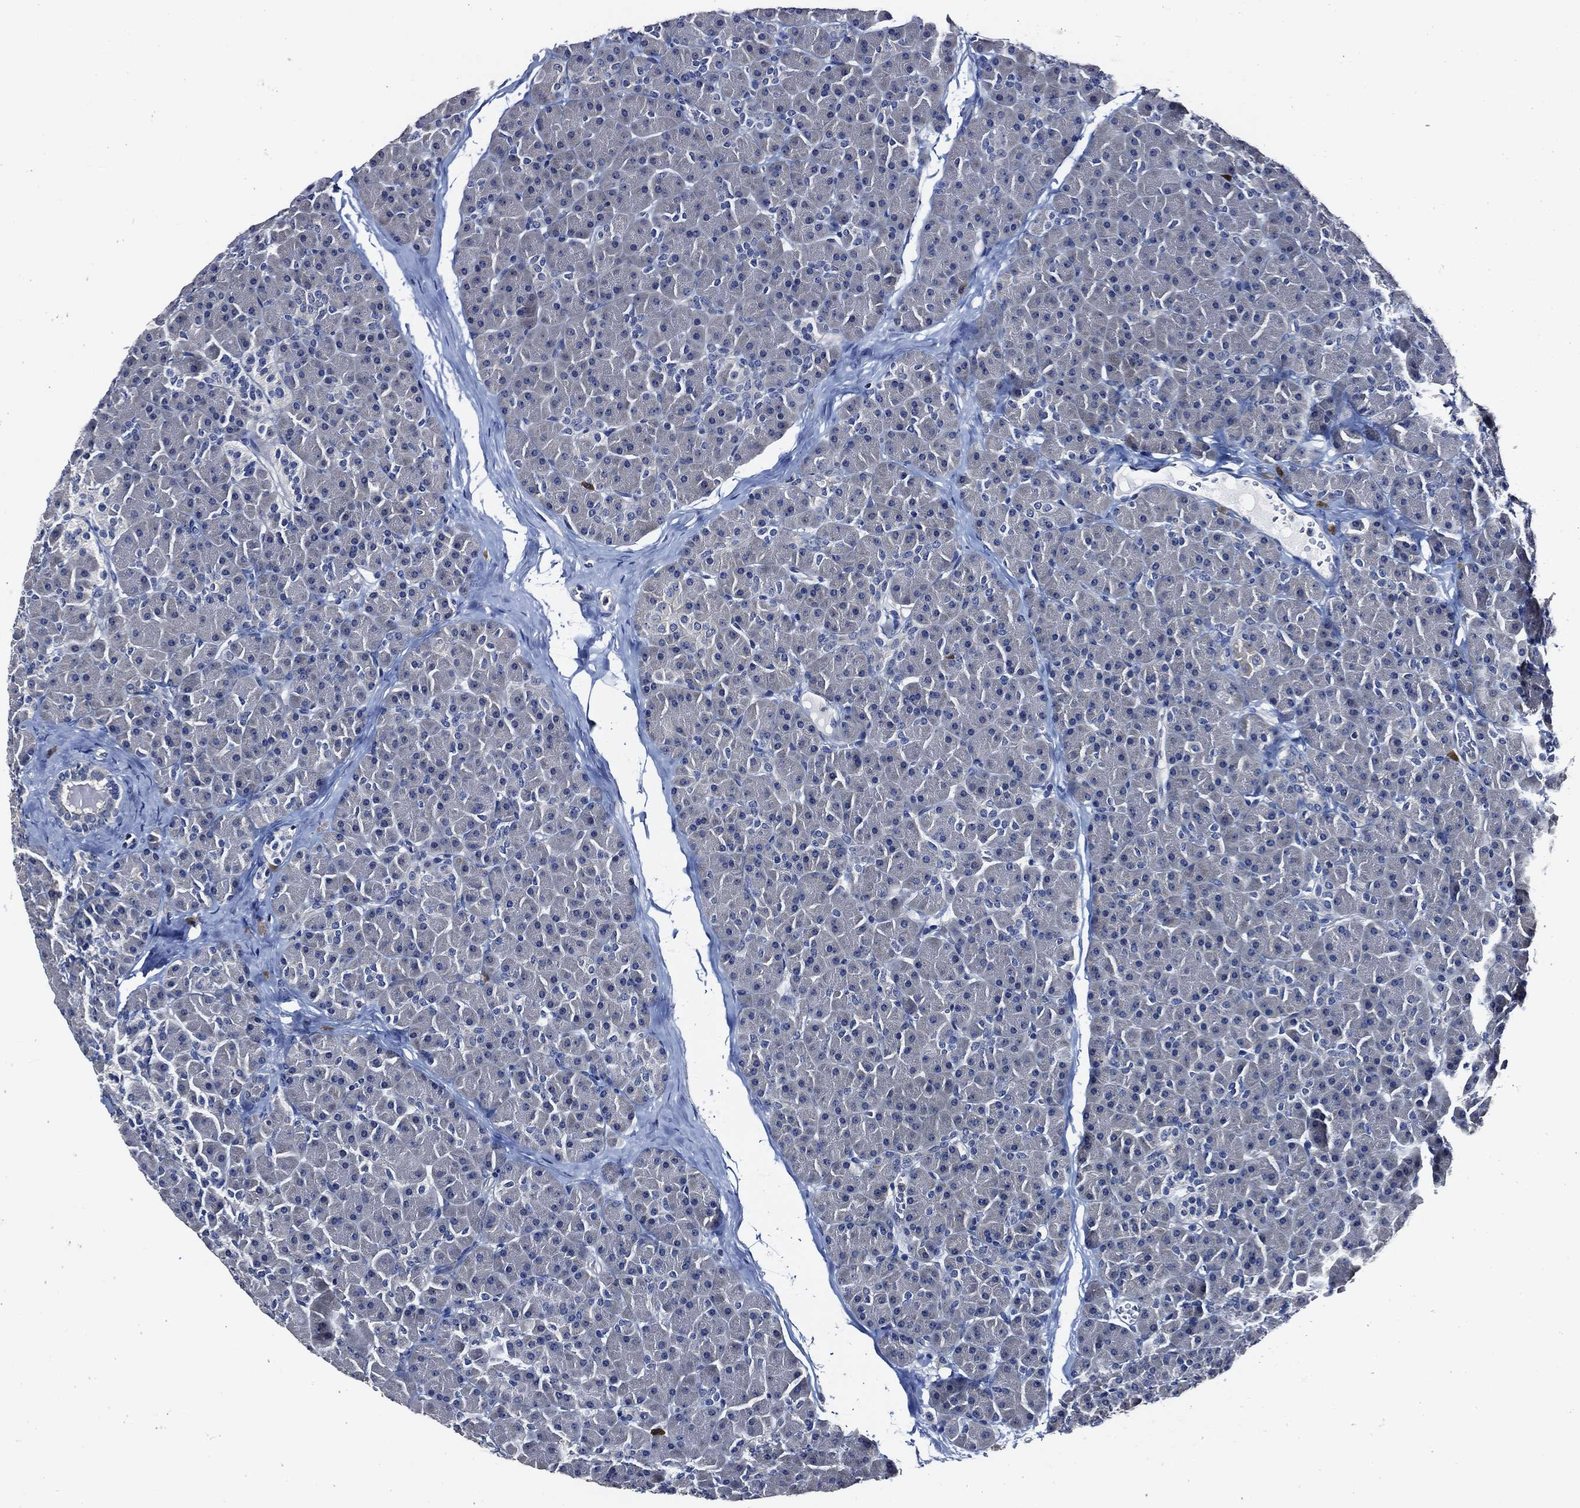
{"staining": {"intensity": "negative", "quantity": "none", "location": "none"}, "tissue": "pancreas", "cell_type": "Exocrine glandular cells", "image_type": "normal", "snomed": [{"axis": "morphology", "description": "Normal tissue, NOS"}, {"axis": "topography", "description": "Pancreas"}], "caption": "This is an immunohistochemistry (IHC) photomicrograph of benign pancreas. There is no positivity in exocrine glandular cells.", "gene": "POU2F2", "patient": {"sex": "female", "age": 44}}